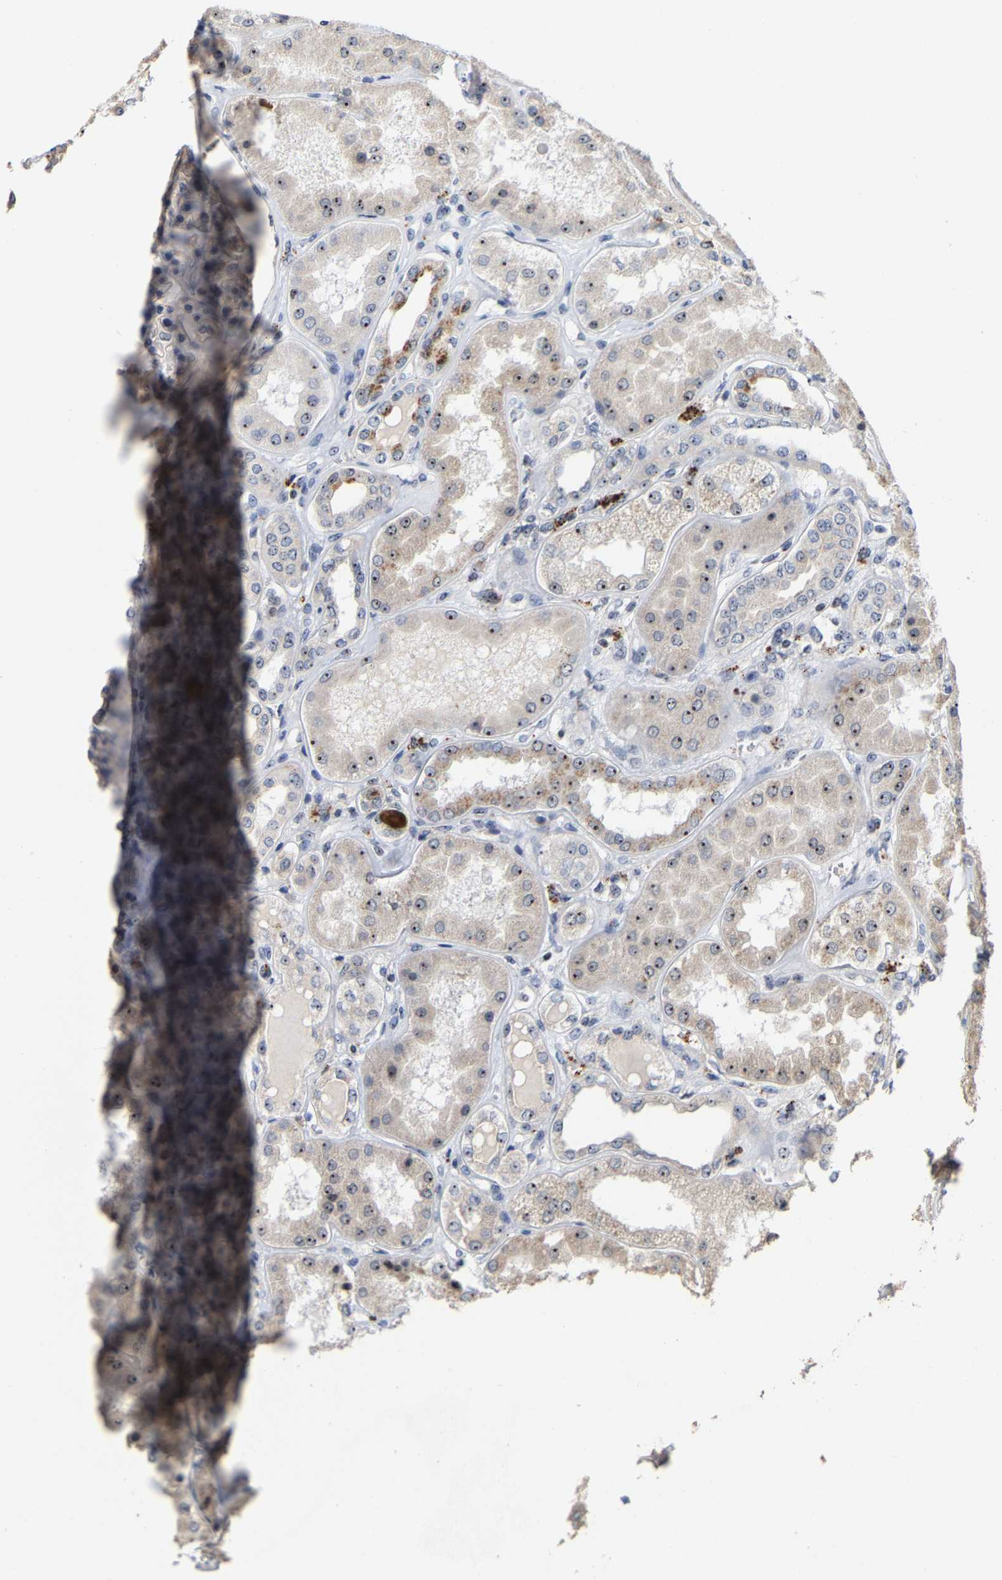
{"staining": {"intensity": "moderate", "quantity": "<25%", "location": "nuclear"}, "tissue": "kidney", "cell_type": "Cells in glomeruli", "image_type": "normal", "snomed": [{"axis": "morphology", "description": "Normal tissue, NOS"}, {"axis": "topography", "description": "Kidney"}], "caption": "A micrograph showing moderate nuclear expression in about <25% of cells in glomeruli in normal kidney, as visualized by brown immunohistochemical staining.", "gene": "NOP58", "patient": {"sex": "female", "age": 56}}